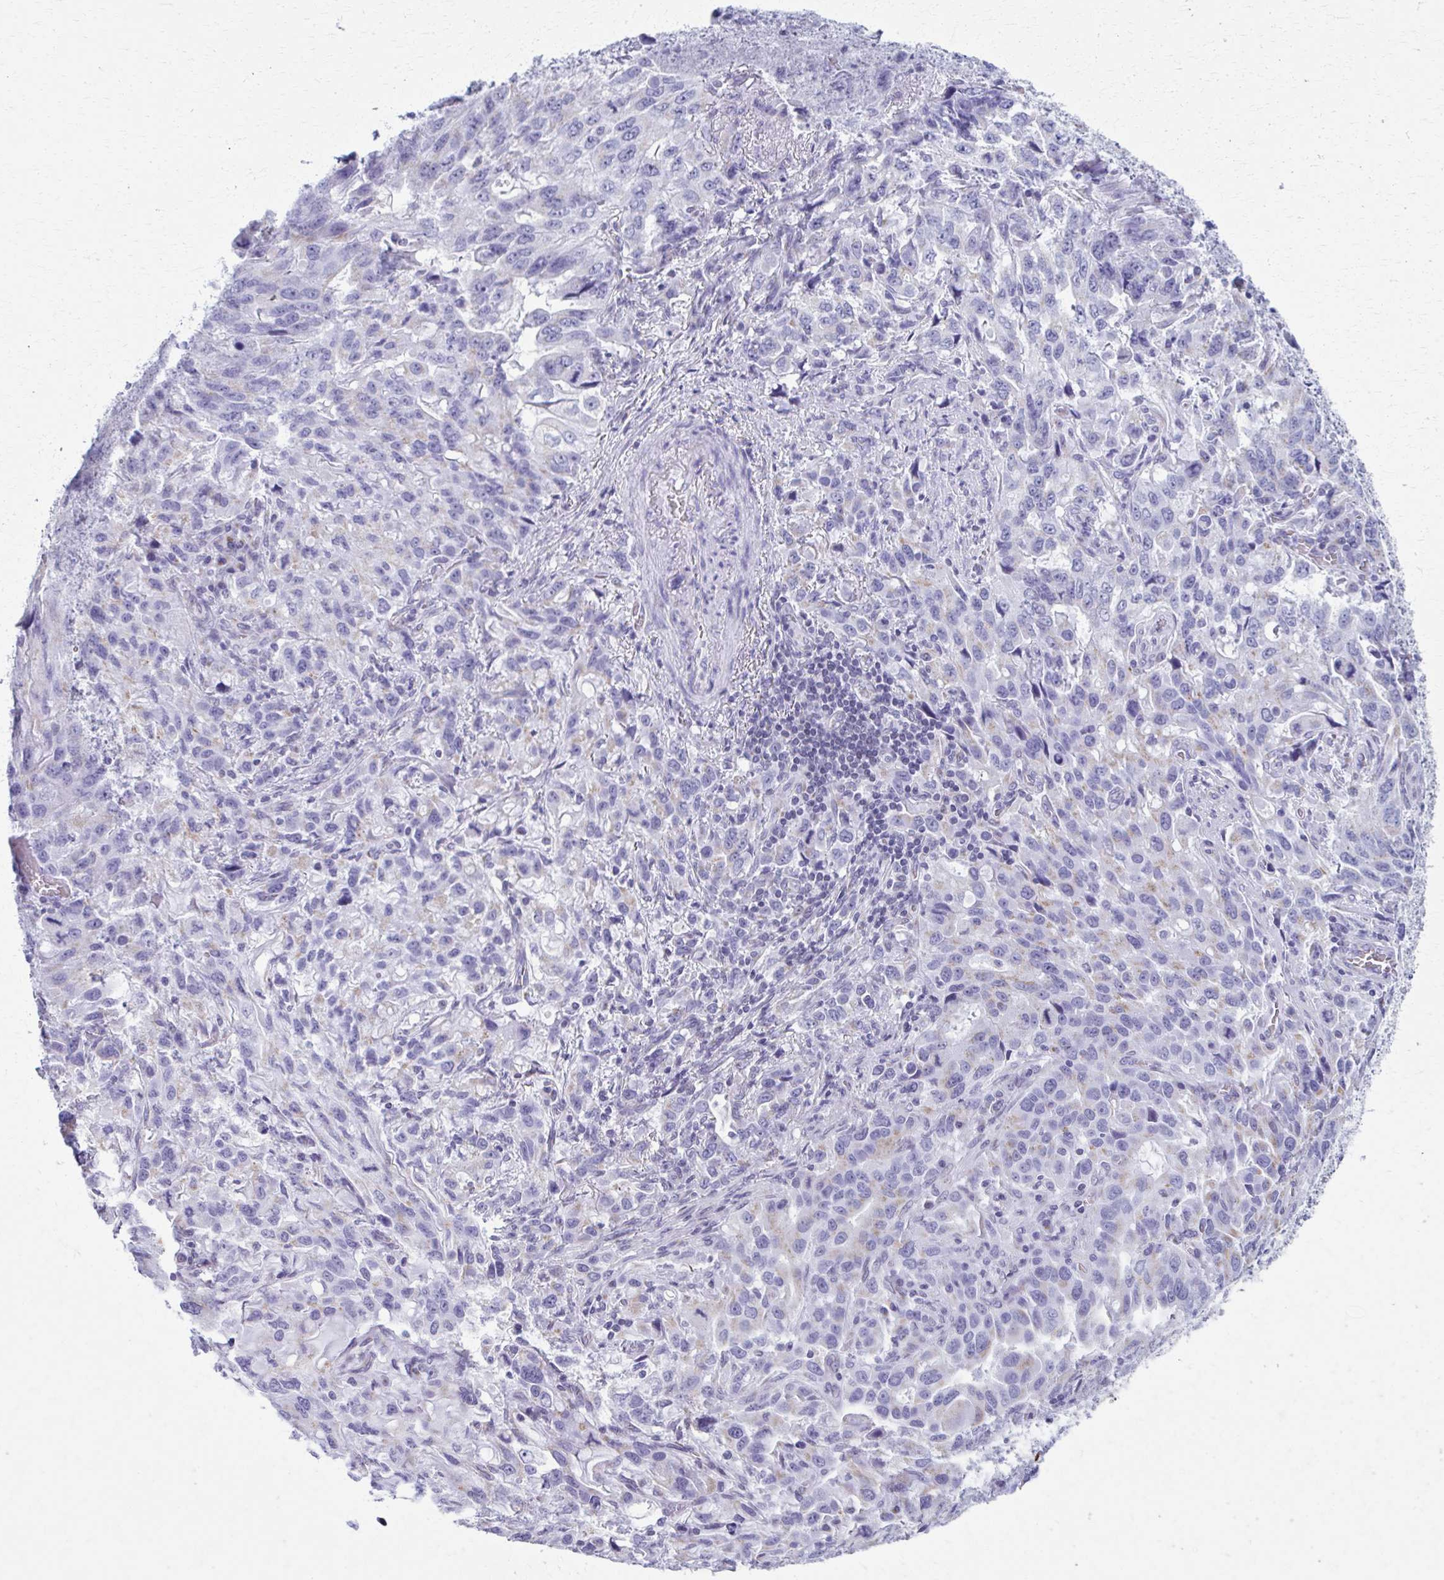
{"staining": {"intensity": "negative", "quantity": "none", "location": "none"}, "tissue": "stomach cancer", "cell_type": "Tumor cells", "image_type": "cancer", "snomed": [{"axis": "morphology", "description": "Adenocarcinoma, NOS"}, {"axis": "topography", "description": "Stomach, upper"}], "caption": "DAB immunohistochemical staining of human stomach adenocarcinoma shows no significant staining in tumor cells.", "gene": "SCLY", "patient": {"sex": "male", "age": 85}}